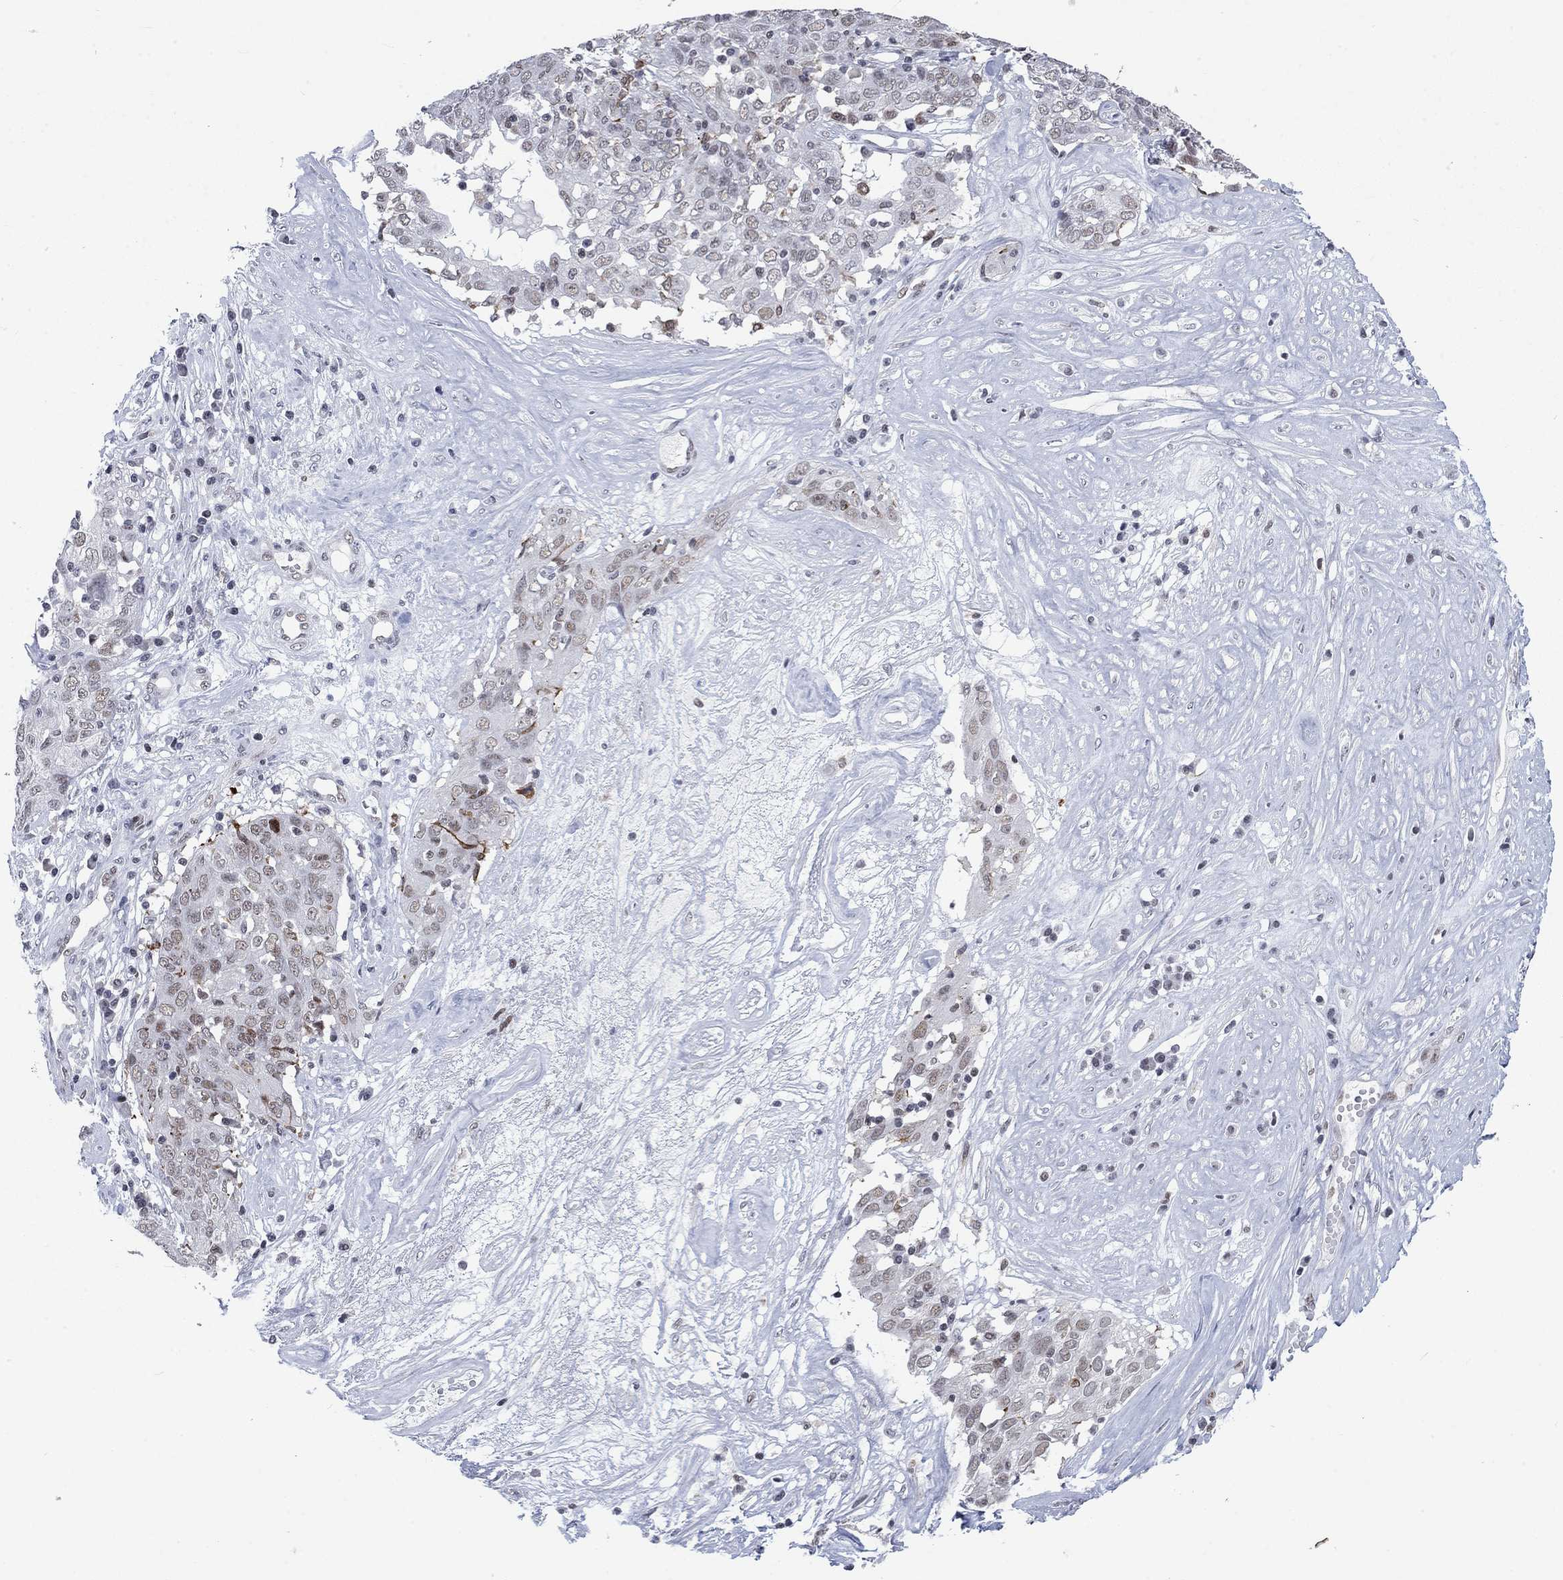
{"staining": {"intensity": "weak", "quantity": "25%-75%", "location": "nuclear"}, "tissue": "ovarian cancer", "cell_type": "Tumor cells", "image_type": "cancer", "snomed": [{"axis": "morphology", "description": "Carcinoma, endometroid"}, {"axis": "topography", "description": "Ovary"}], "caption": "There is low levels of weak nuclear positivity in tumor cells of ovarian cancer, as demonstrated by immunohistochemical staining (brown color).", "gene": "HCFC1", "patient": {"sex": "female", "age": 50}}